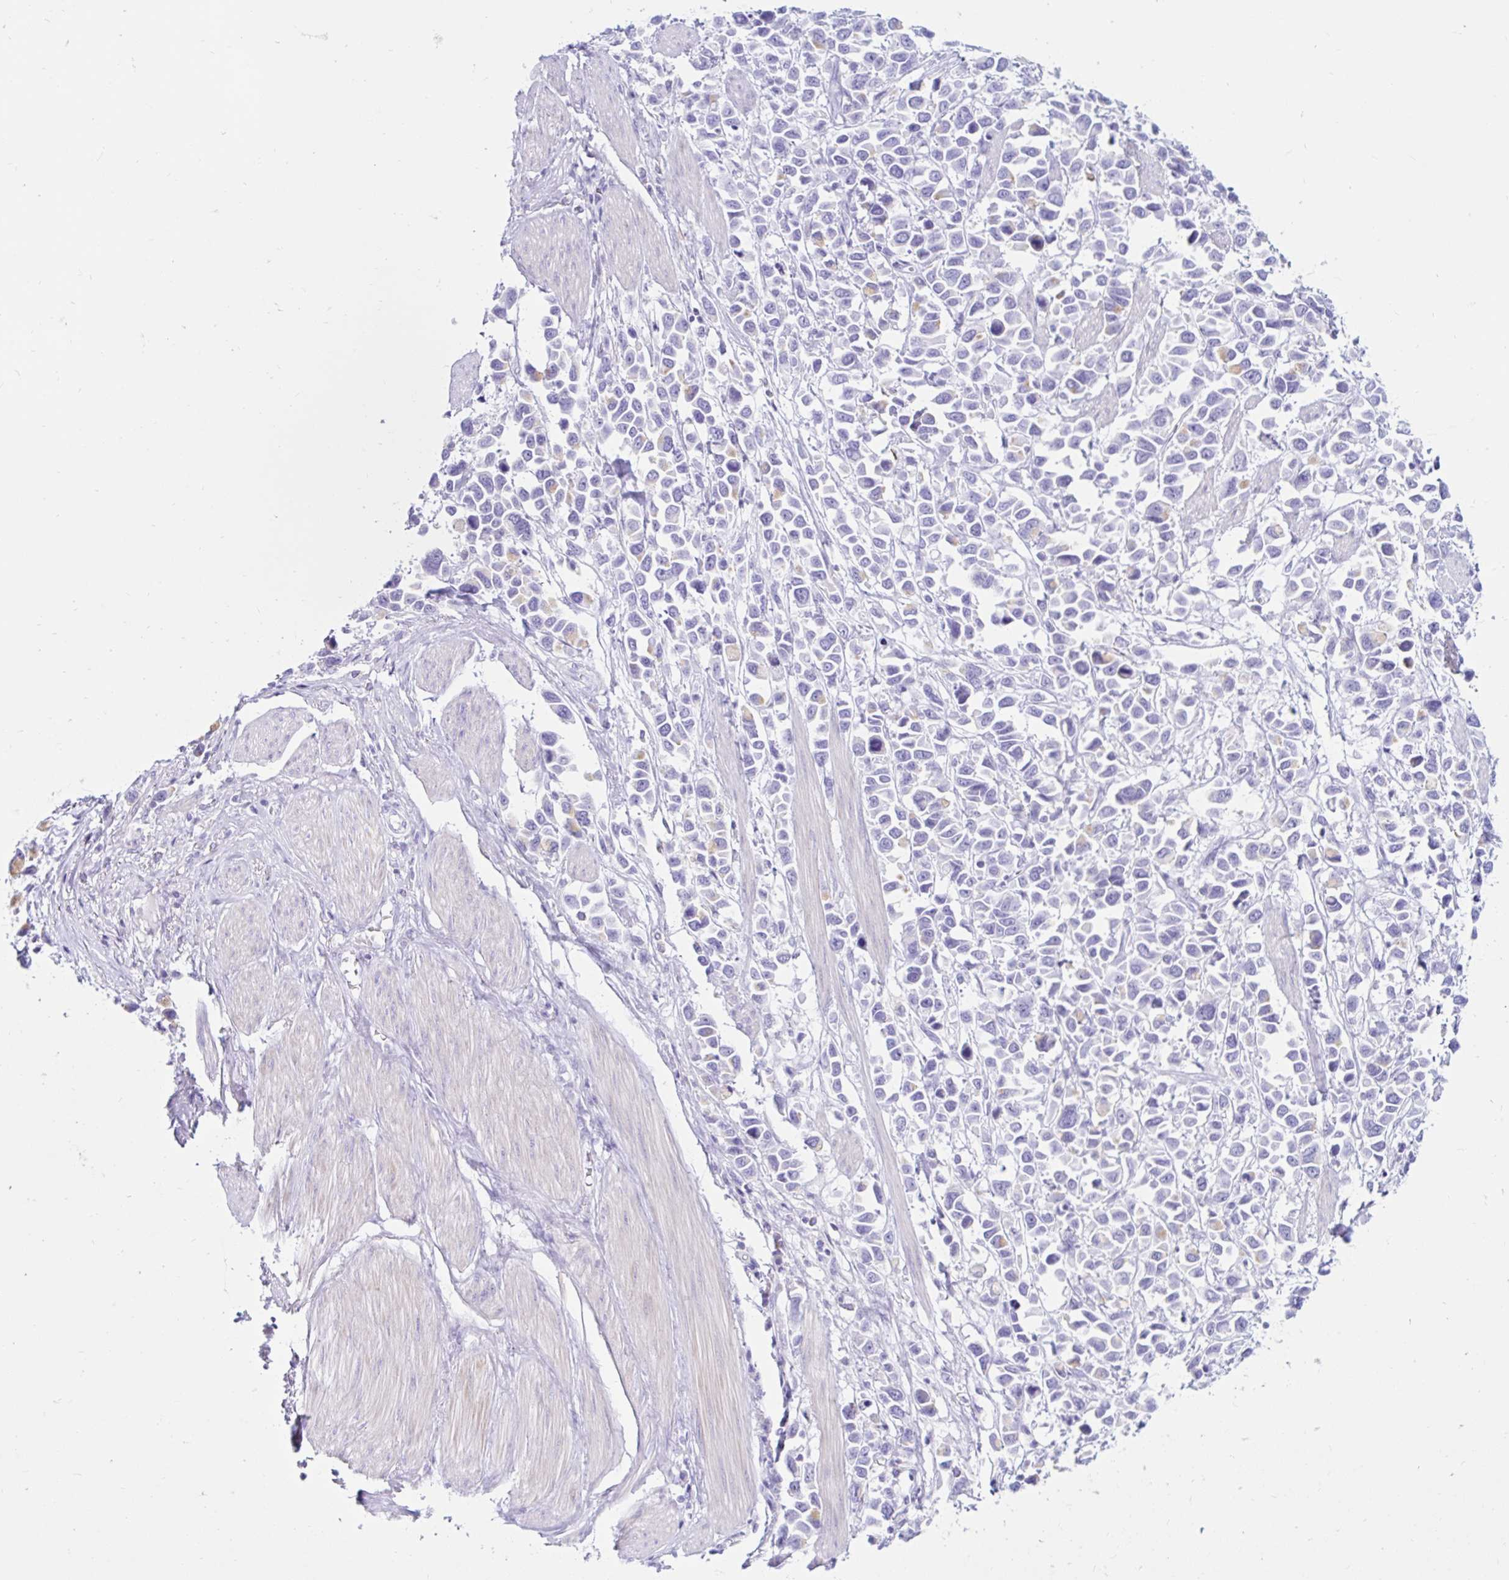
{"staining": {"intensity": "weak", "quantity": "<25%", "location": "cytoplasmic/membranous"}, "tissue": "stomach cancer", "cell_type": "Tumor cells", "image_type": "cancer", "snomed": [{"axis": "morphology", "description": "Adenocarcinoma, NOS"}, {"axis": "topography", "description": "Stomach"}], "caption": "Tumor cells show no significant positivity in stomach adenocarcinoma.", "gene": "BEST1", "patient": {"sex": "female", "age": 81}}